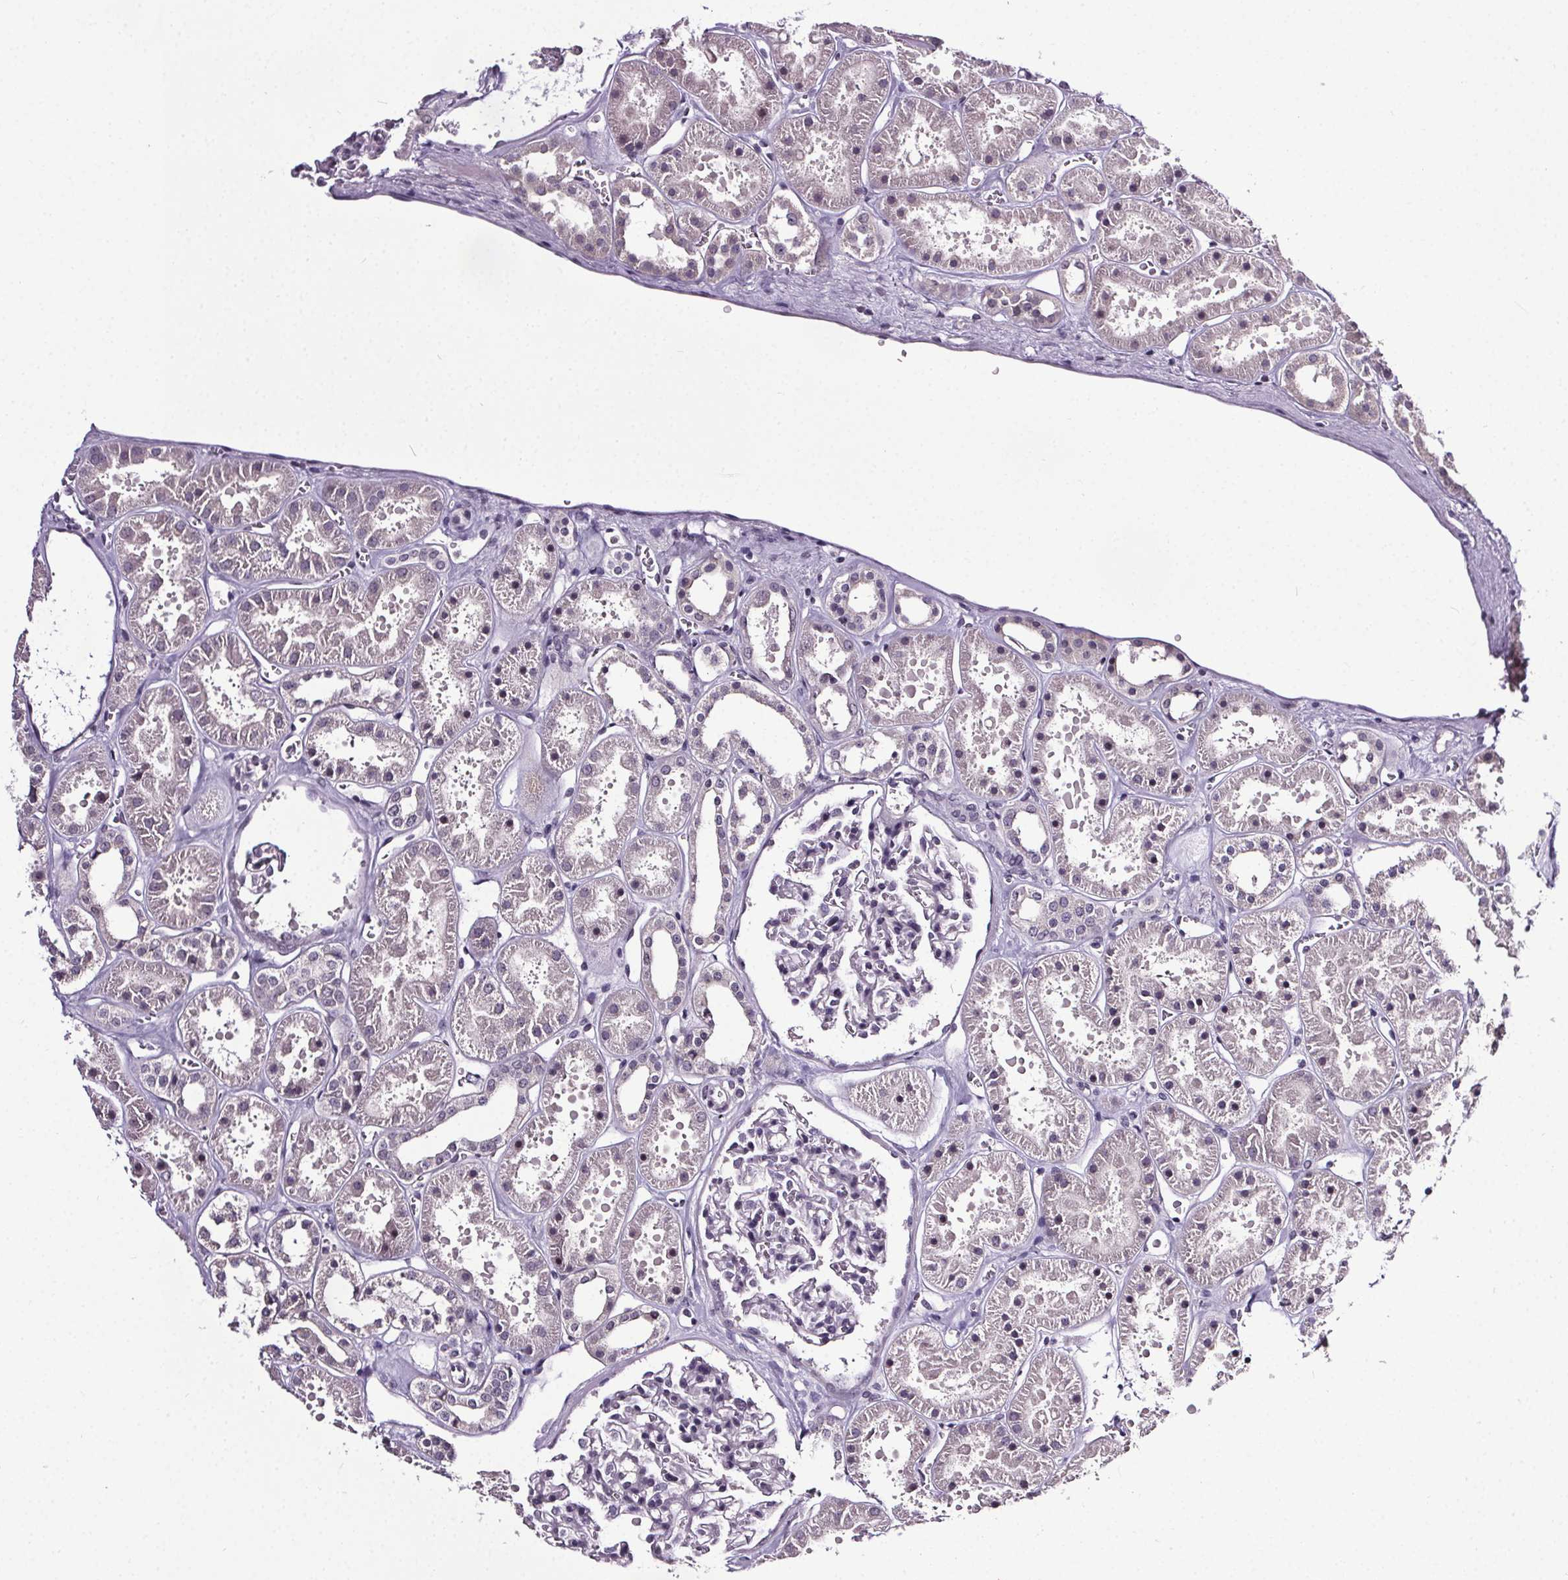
{"staining": {"intensity": "negative", "quantity": "none", "location": "none"}, "tissue": "kidney", "cell_type": "Cells in glomeruli", "image_type": "normal", "snomed": [{"axis": "morphology", "description": "Normal tissue, NOS"}, {"axis": "topography", "description": "Kidney"}], "caption": "Protein analysis of benign kidney reveals no significant expression in cells in glomeruli. (Immunohistochemistry, brightfield microscopy, high magnification).", "gene": "NKX6", "patient": {"sex": "female", "age": 41}}